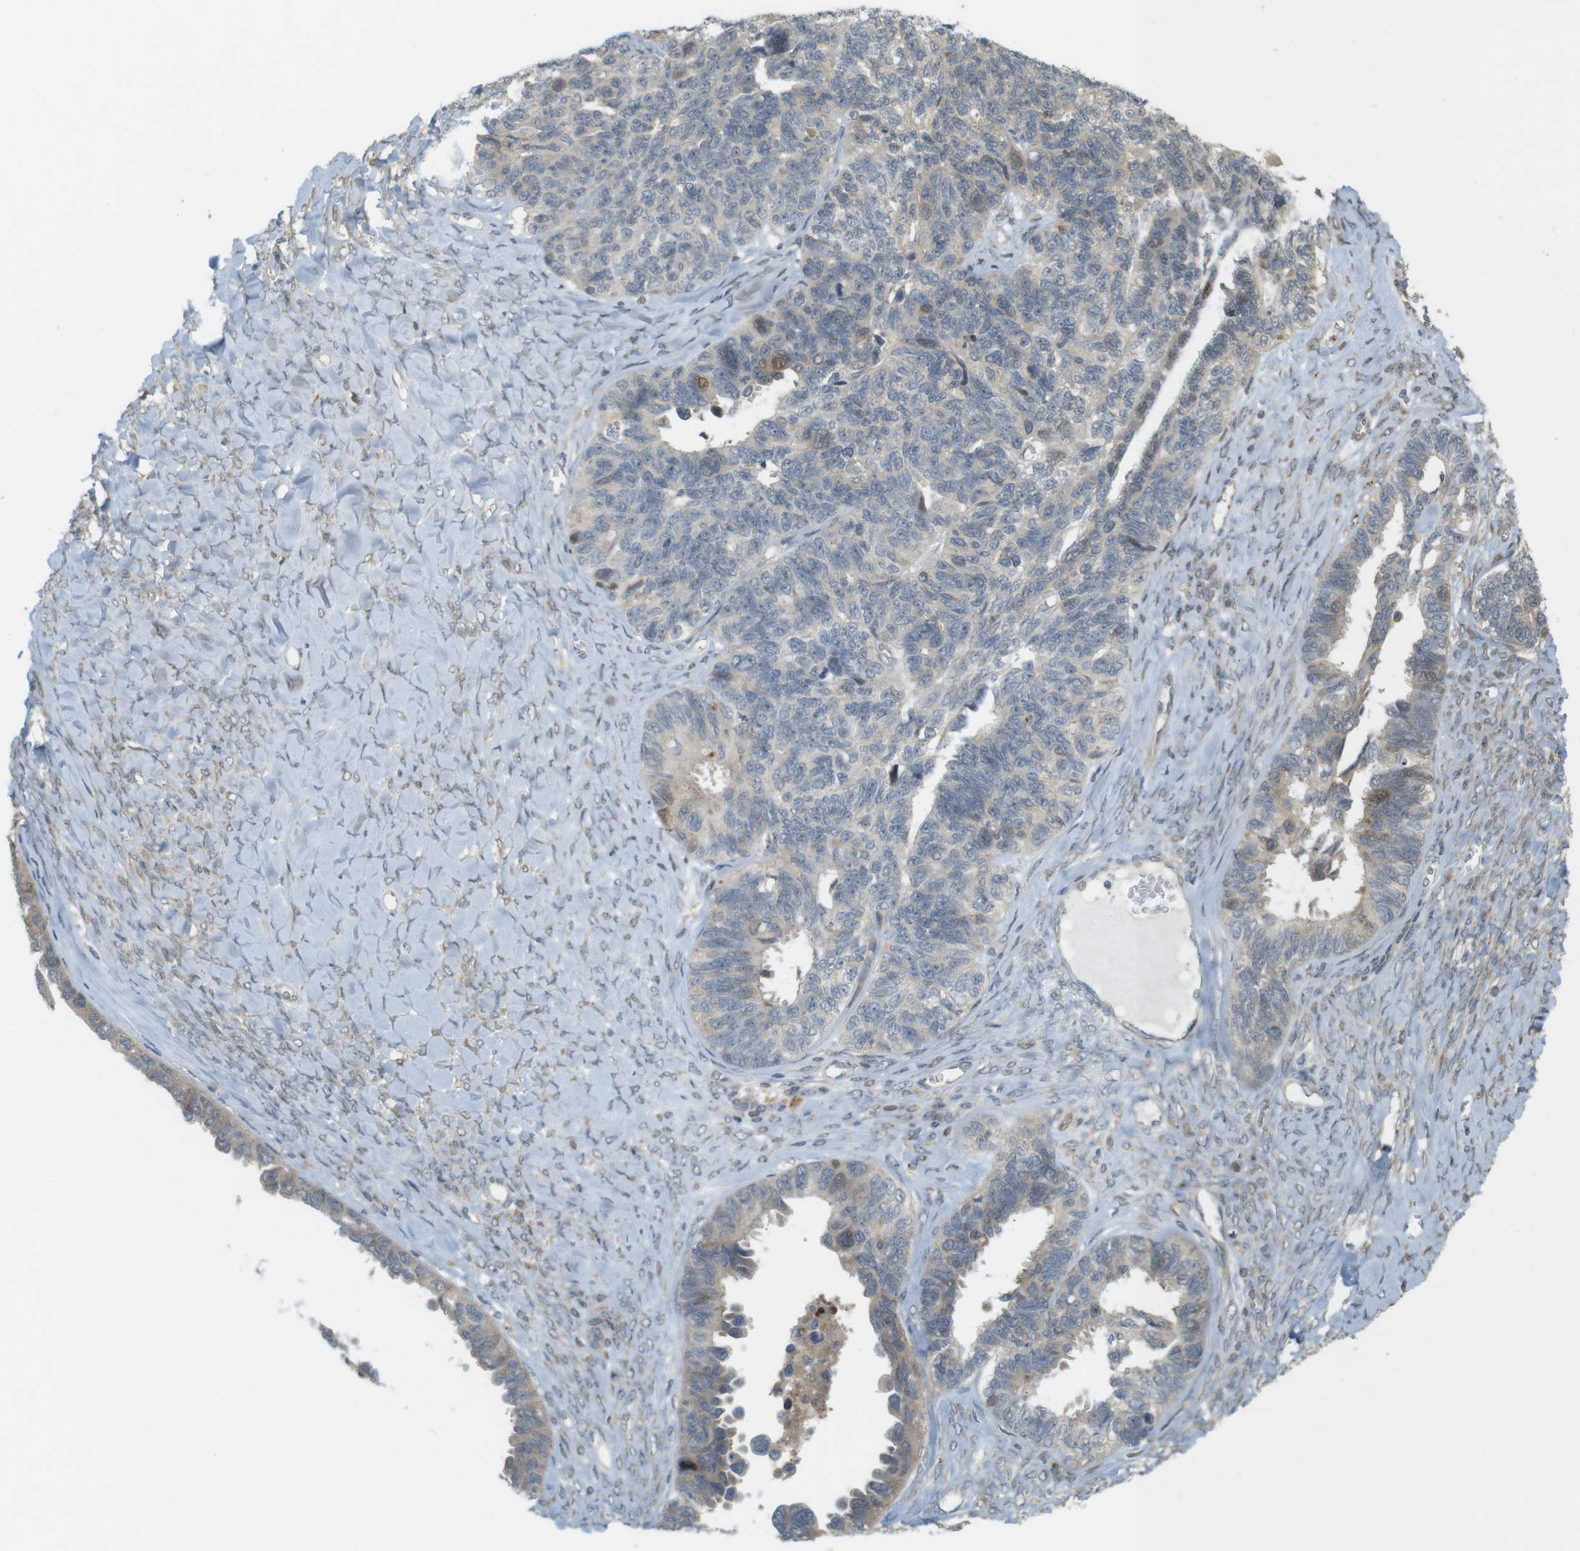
{"staining": {"intensity": "moderate", "quantity": "<25%", "location": "cytoplasmic/membranous,nuclear"}, "tissue": "ovarian cancer", "cell_type": "Tumor cells", "image_type": "cancer", "snomed": [{"axis": "morphology", "description": "Cystadenocarcinoma, serous, NOS"}, {"axis": "topography", "description": "Ovary"}], "caption": "Brown immunohistochemical staining in human ovarian cancer exhibits moderate cytoplasmic/membranous and nuclear positivity in about <25% of tumor cells.", "gene": "CLRN3", "patient": {"sex": "female", "age": 79}}